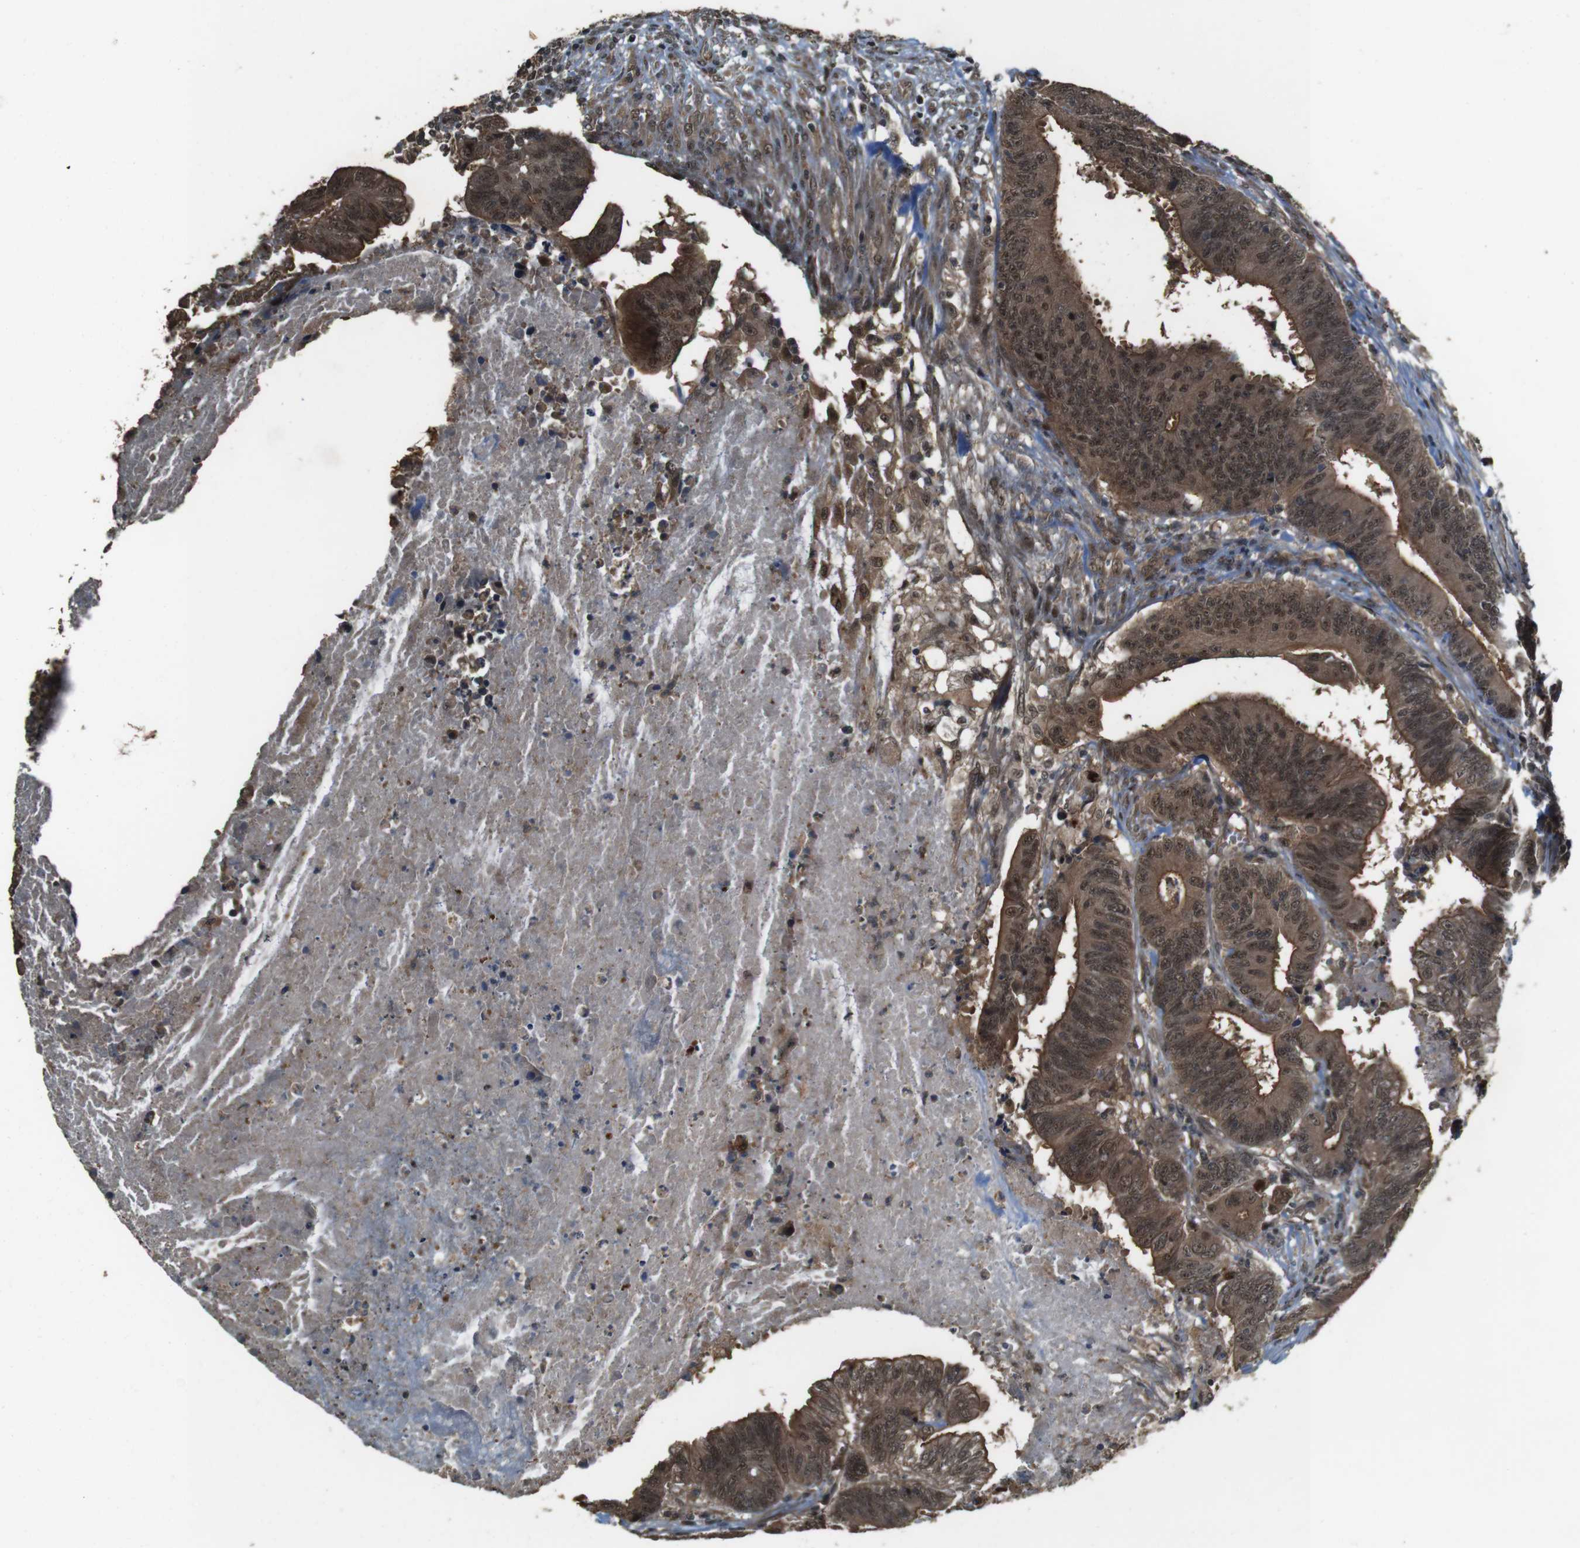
{"staining": {"intensity": "moderate", "quantity": ">75%", "location": "cytoplasmic/membranous,nuclear"}, "tissue": "colorectal cancer", "cell_type": "Tumor cells", "image_type": "cancer", "snomed": [{"axis": "morphology", "description": "Adenocarcinoma, NOS"}, {"axis": "topography", "description": "Colon"}], "caption": "Human colorectal adenocarcinoma stained with a protein marker exhibits moderate staining in tumor cells.", "gene": "CDC34", "patient": {"sex": "male", "age": 45}}